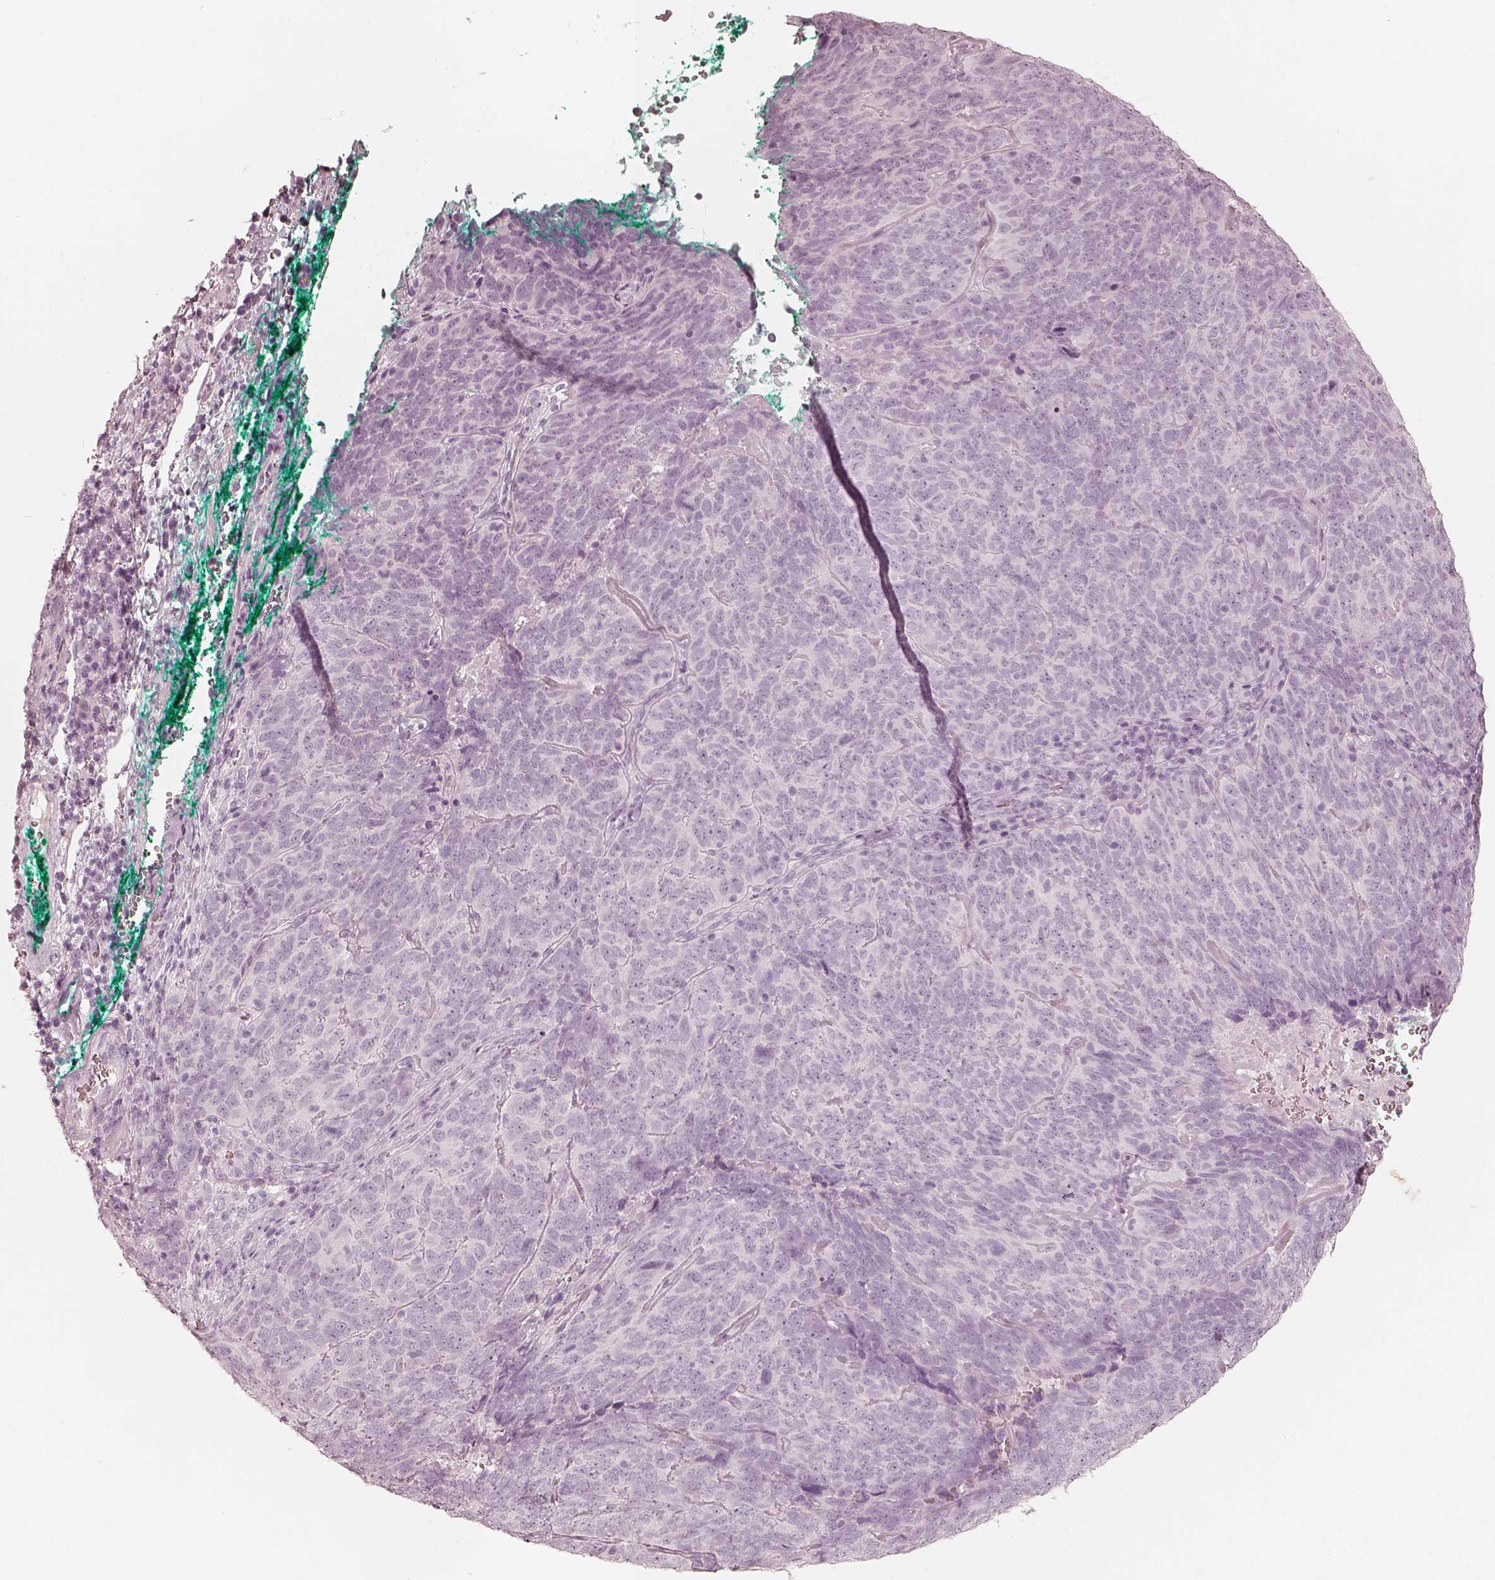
{"staining": {"intensity": "negative", "quantity": "none", "location": "none"}, "tissue": "skin cancer", "cell_type": "Tumor cells", "image_type": "cancer", "snomed": [{"axis": "morphology", "description": "Squamous cell carcinoma, NOS"}, {"axis": "topography", "description": "Skin"}, {"axis": "topography", "description": "Anal"}], "caption": "This micrograph is of skin cancer (squamous cell carcinoma) stained with immunohistochemistry (IHC) to label a protein in brown with the nuclei are counter-stained blue. There is no expression in tumor cells.", "gene": "KRT82", "patient": {"sex": "female", "age": 51}}